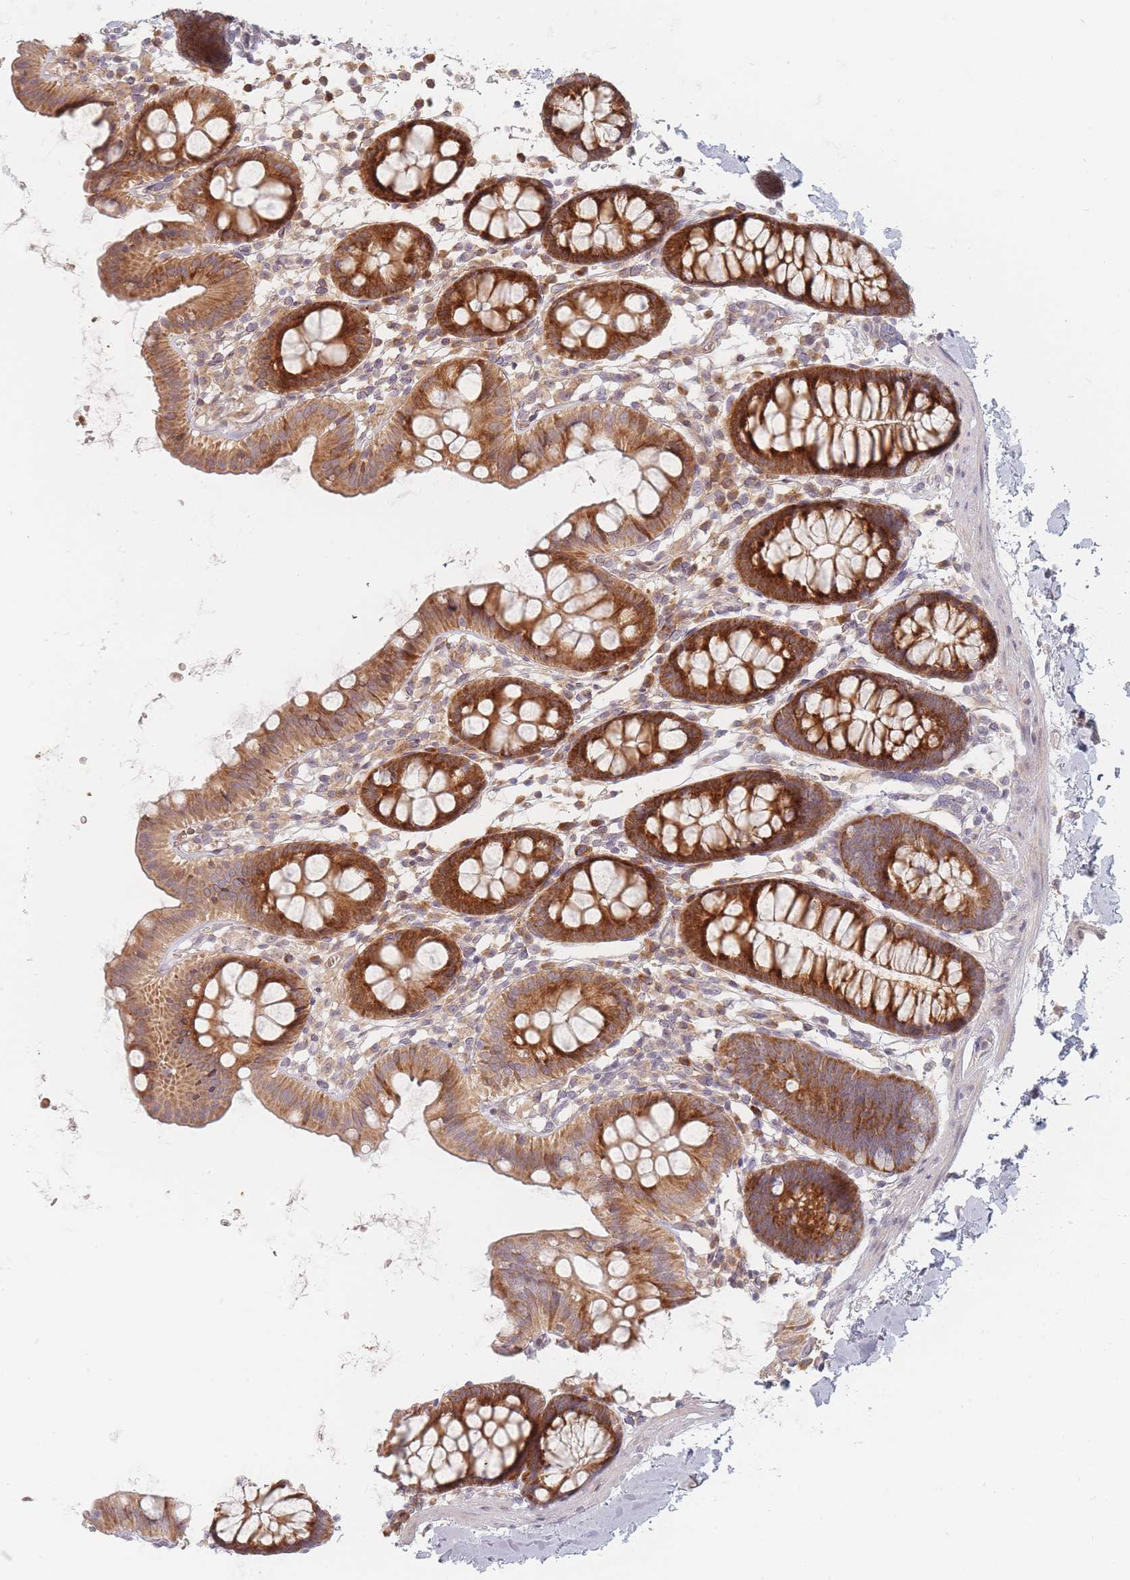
{"staining": {"intensity": "negative", "quantity": "none", "location": "none"}, "tissue": "colon", "cell_type": "Endothelial cells", "image_type": "normal", "snomed": [{"axis": "morphology", "description": "Normal tissue, NOS"}, {"axis": "topography", "description": "Colon"}], "caption": "This image is of benign colon stained with immunohistochemistry to label a protein in brown with the nuclei are counter-stained blue. There is no expression in endothelial cells. (Immunohistochemistry, brightfield microscopy, high magnification).", "gene": "ZKSCAN7", "patient": {"sex": "male", "age": 75}}